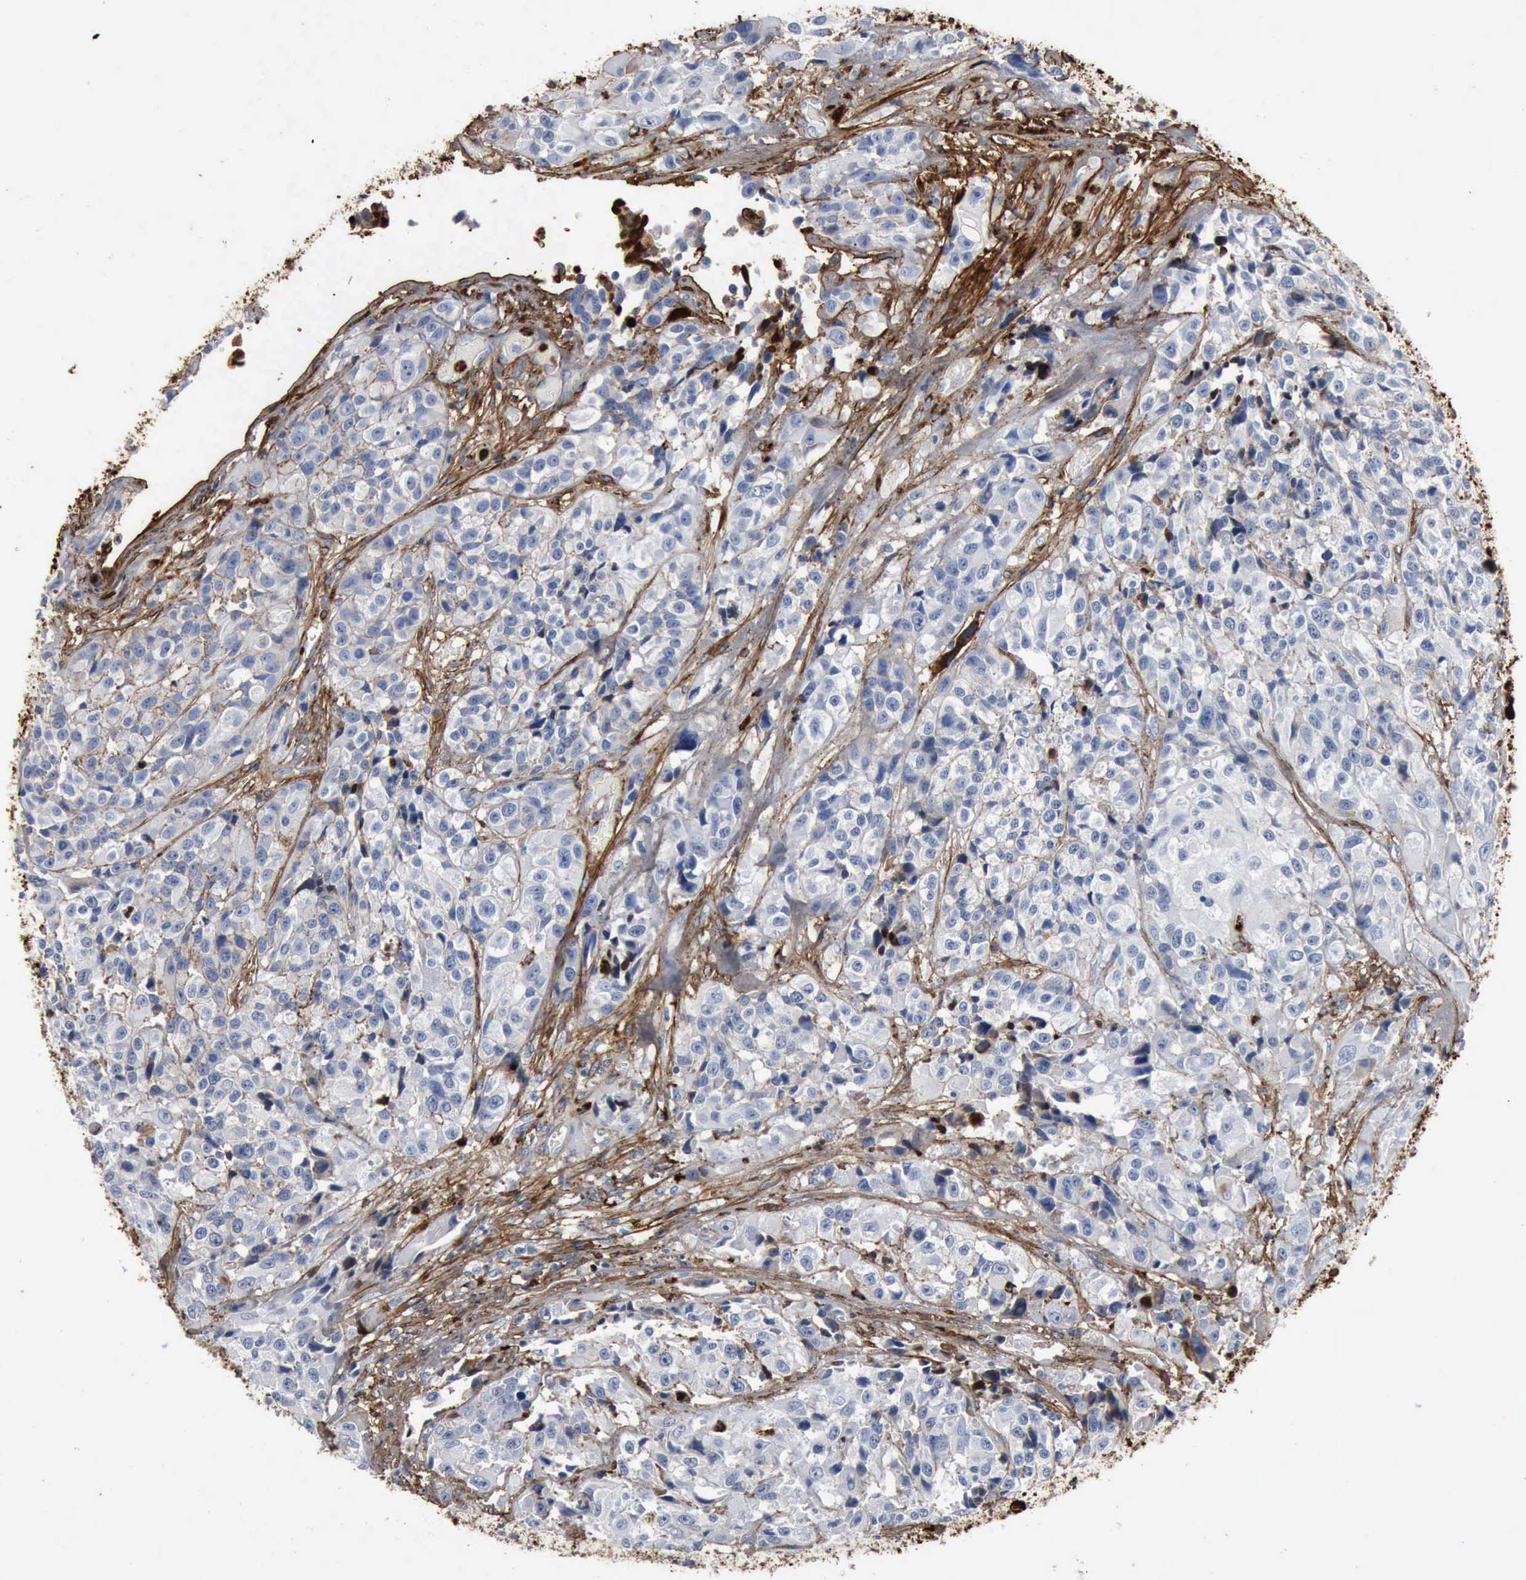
{"staining": {"intensity": "weak", "quantity": "<25%", "location": "cytoplasmic/membranous"}, "tissue": "urothelial cancer", "cell_type": "Tumor cells", "image_type": "cancer", "snomed": [{"axis": "morphology", "description": "Urothelial carcinoma, High grade"}, {"axis": "topography", "description": "Urinary bladder"}], "caption": "Immunohistochemical staining of urothelial cancer demonstrates no significant staining in tumor cells.", "gene": "FN1", "patient": {"sex": "female", "age": 81}}